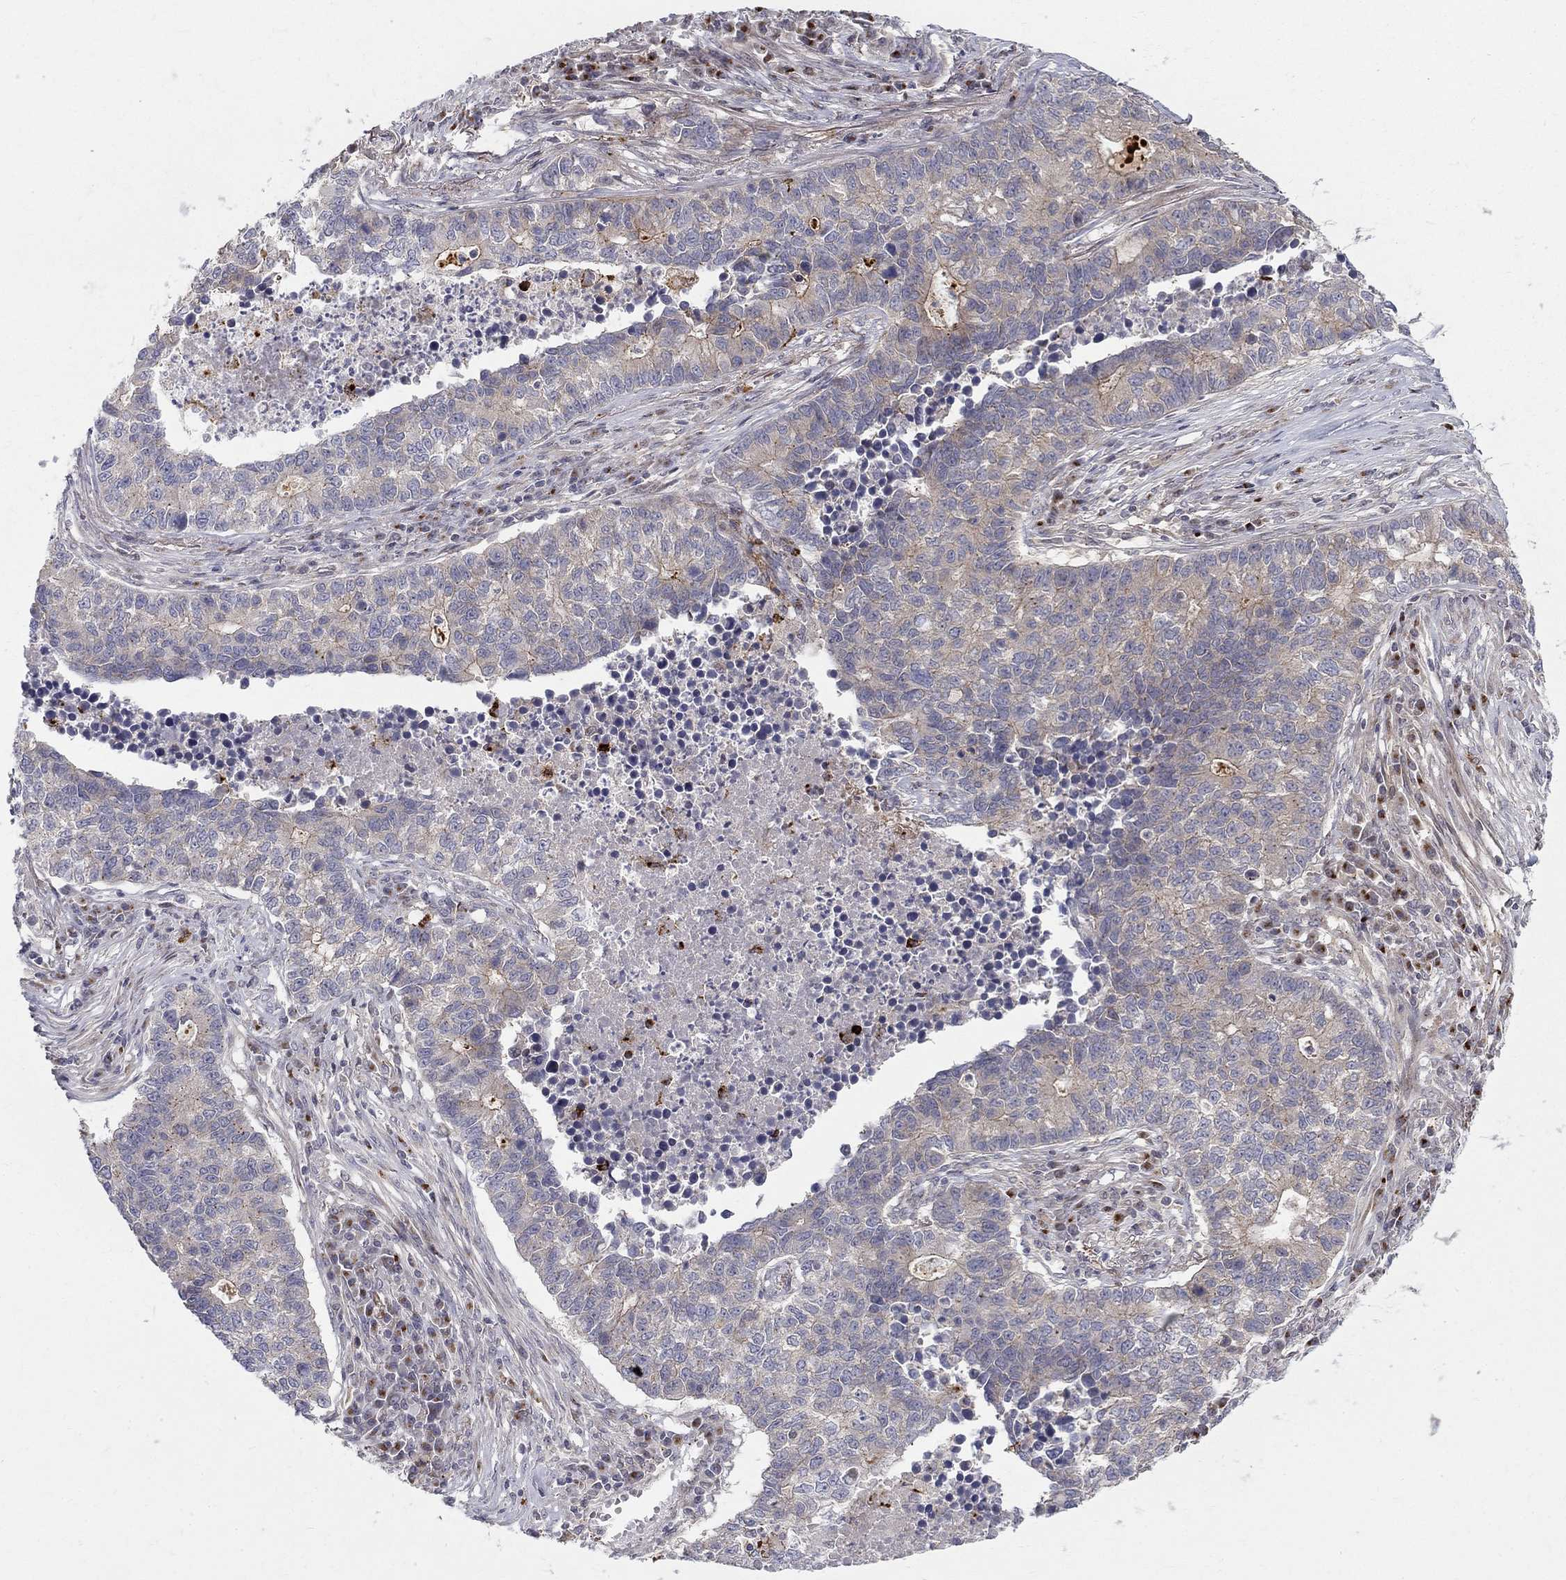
{"staining": {"intensity": "weak", "quantity": "25%-75%", "location": "cytoplasmic/membranous"}, "tissue": "lung cancer", "cell_type": "Tumor cells", "image_type": "cancer", "snomed": [{"axis": "morphology", "description": "Adenocarcinoma, NOS"}, {"axis": "topography", "description": "Lung"}], "caption": "DAB (3,3'-diaminobenzidine) immunohistochemical staining of human lung cancer reveals weak cytoplasmic/membranous protein expression in about 25%-75% of tumor cells.", "gene": "WDR19", "patient": {"sex": "male", "age": 57}}